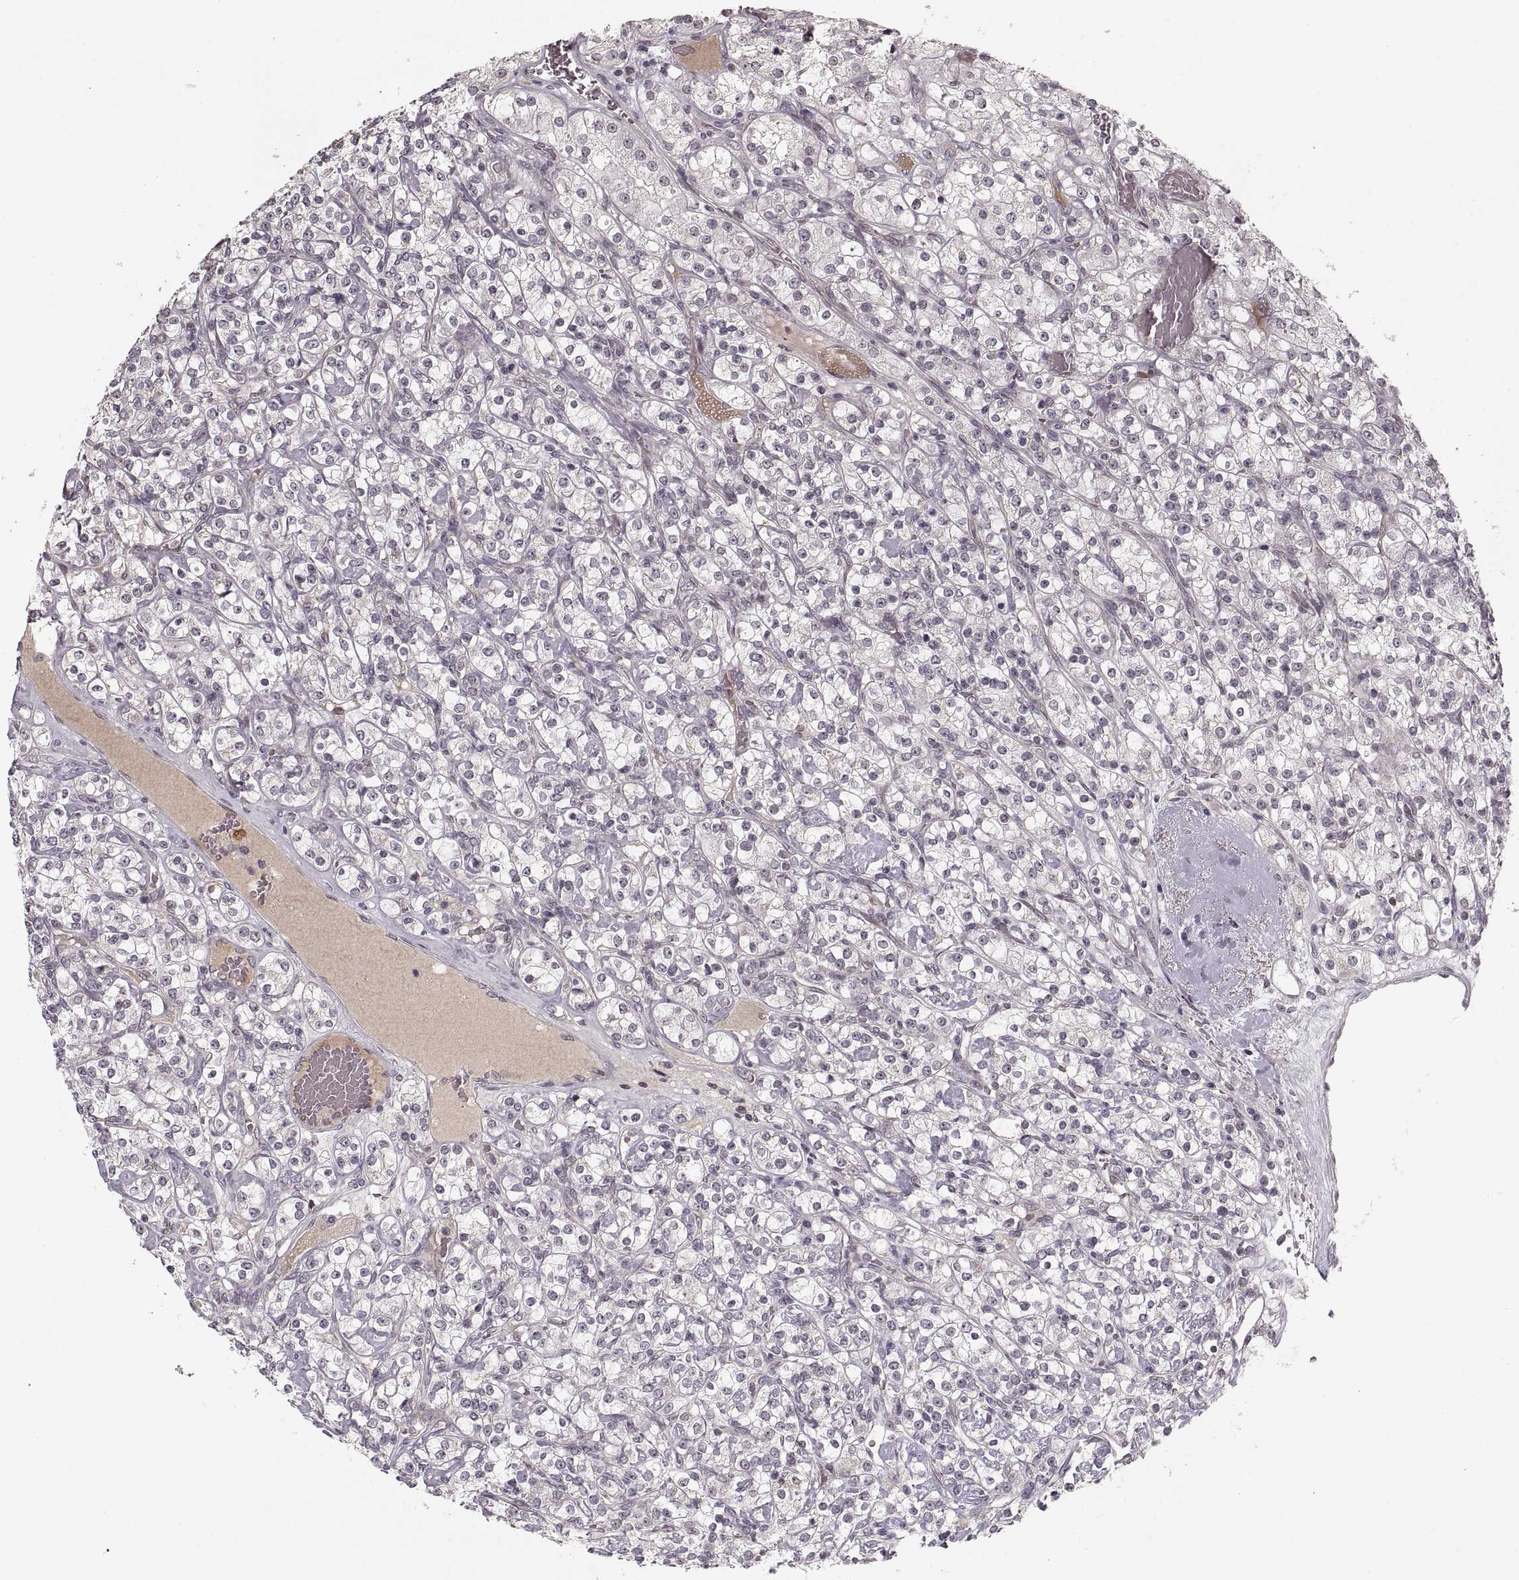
{"staining": {"intensity": "negative", "quantity": "none", "location": "none"}, "tissue": "renal cancer", "cell_type": "Tumor cells", "image_type": "cancer", "snomed": [{"axis": "morphology", "description": "Adenocarcinoma, NOS"}, {"axis": "topography", "description": "Kidney"}], "caption": "An IHC micrograph of renal cancer (adenocarcinoma) is shown. There is no staining in tumor cells of renal cancer (adenocarcinoma).", "gene": "ASIC3", "patient": {"sex": "male", "age": 77}}